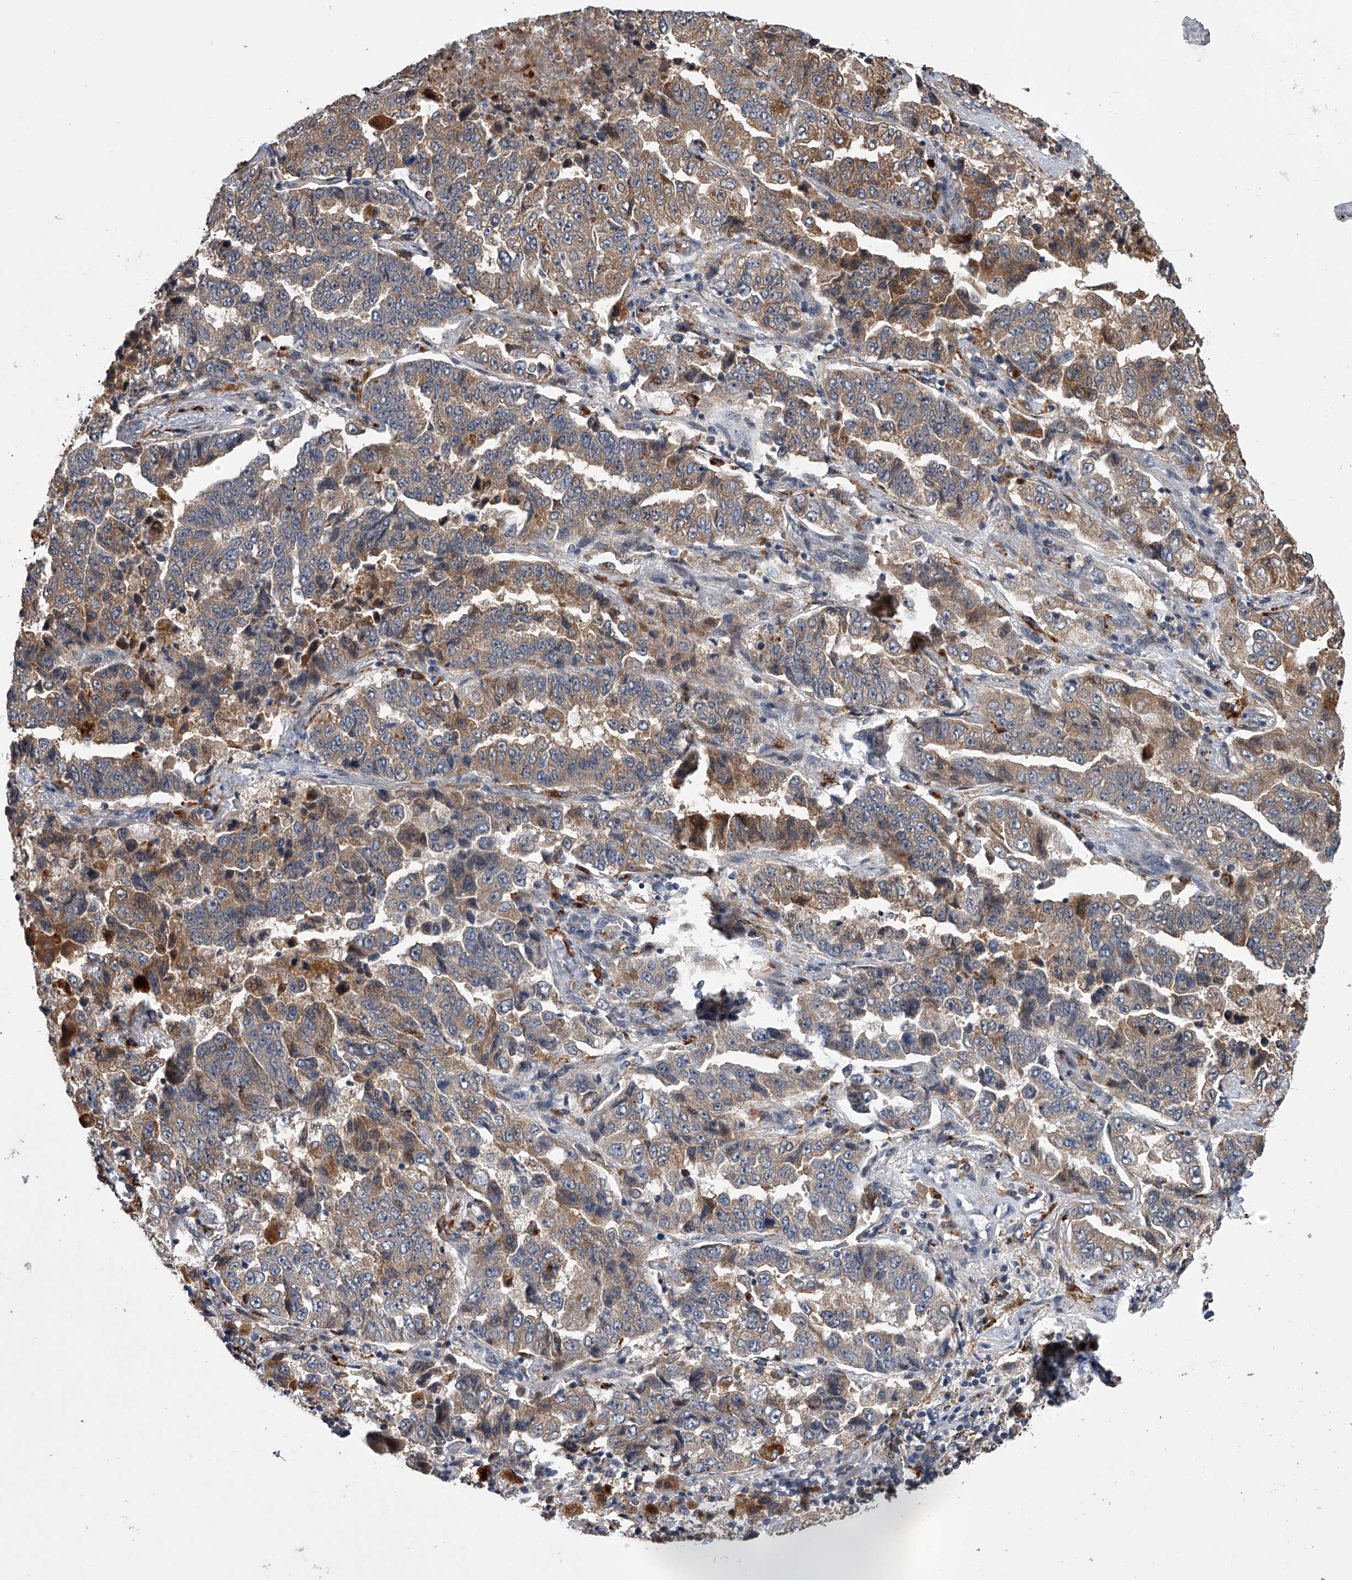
{"staining": {"intensity": "moderate", "quantity": "25%-75%", "location": "cytoplasmic/membranous"}, "tissue": "lung cancer", "cell_type": "Tumor cells", "image_type": "cancer", "snomed": [{"axis": "morphology", "description": "Adenocarcinoma, NOS"}, {"axis": "topography", "description": "Lung"}], "caption": "A high-resolution photomicrograph shows immunohistochemistry staining of lung cancer (adenocarcinoma), which shows moderate cytoplasmic/membranous expression in about 25%-75% of tumor cells.", "gene": "TRIM8", "patient": {"sex": "female", "age": 51}}